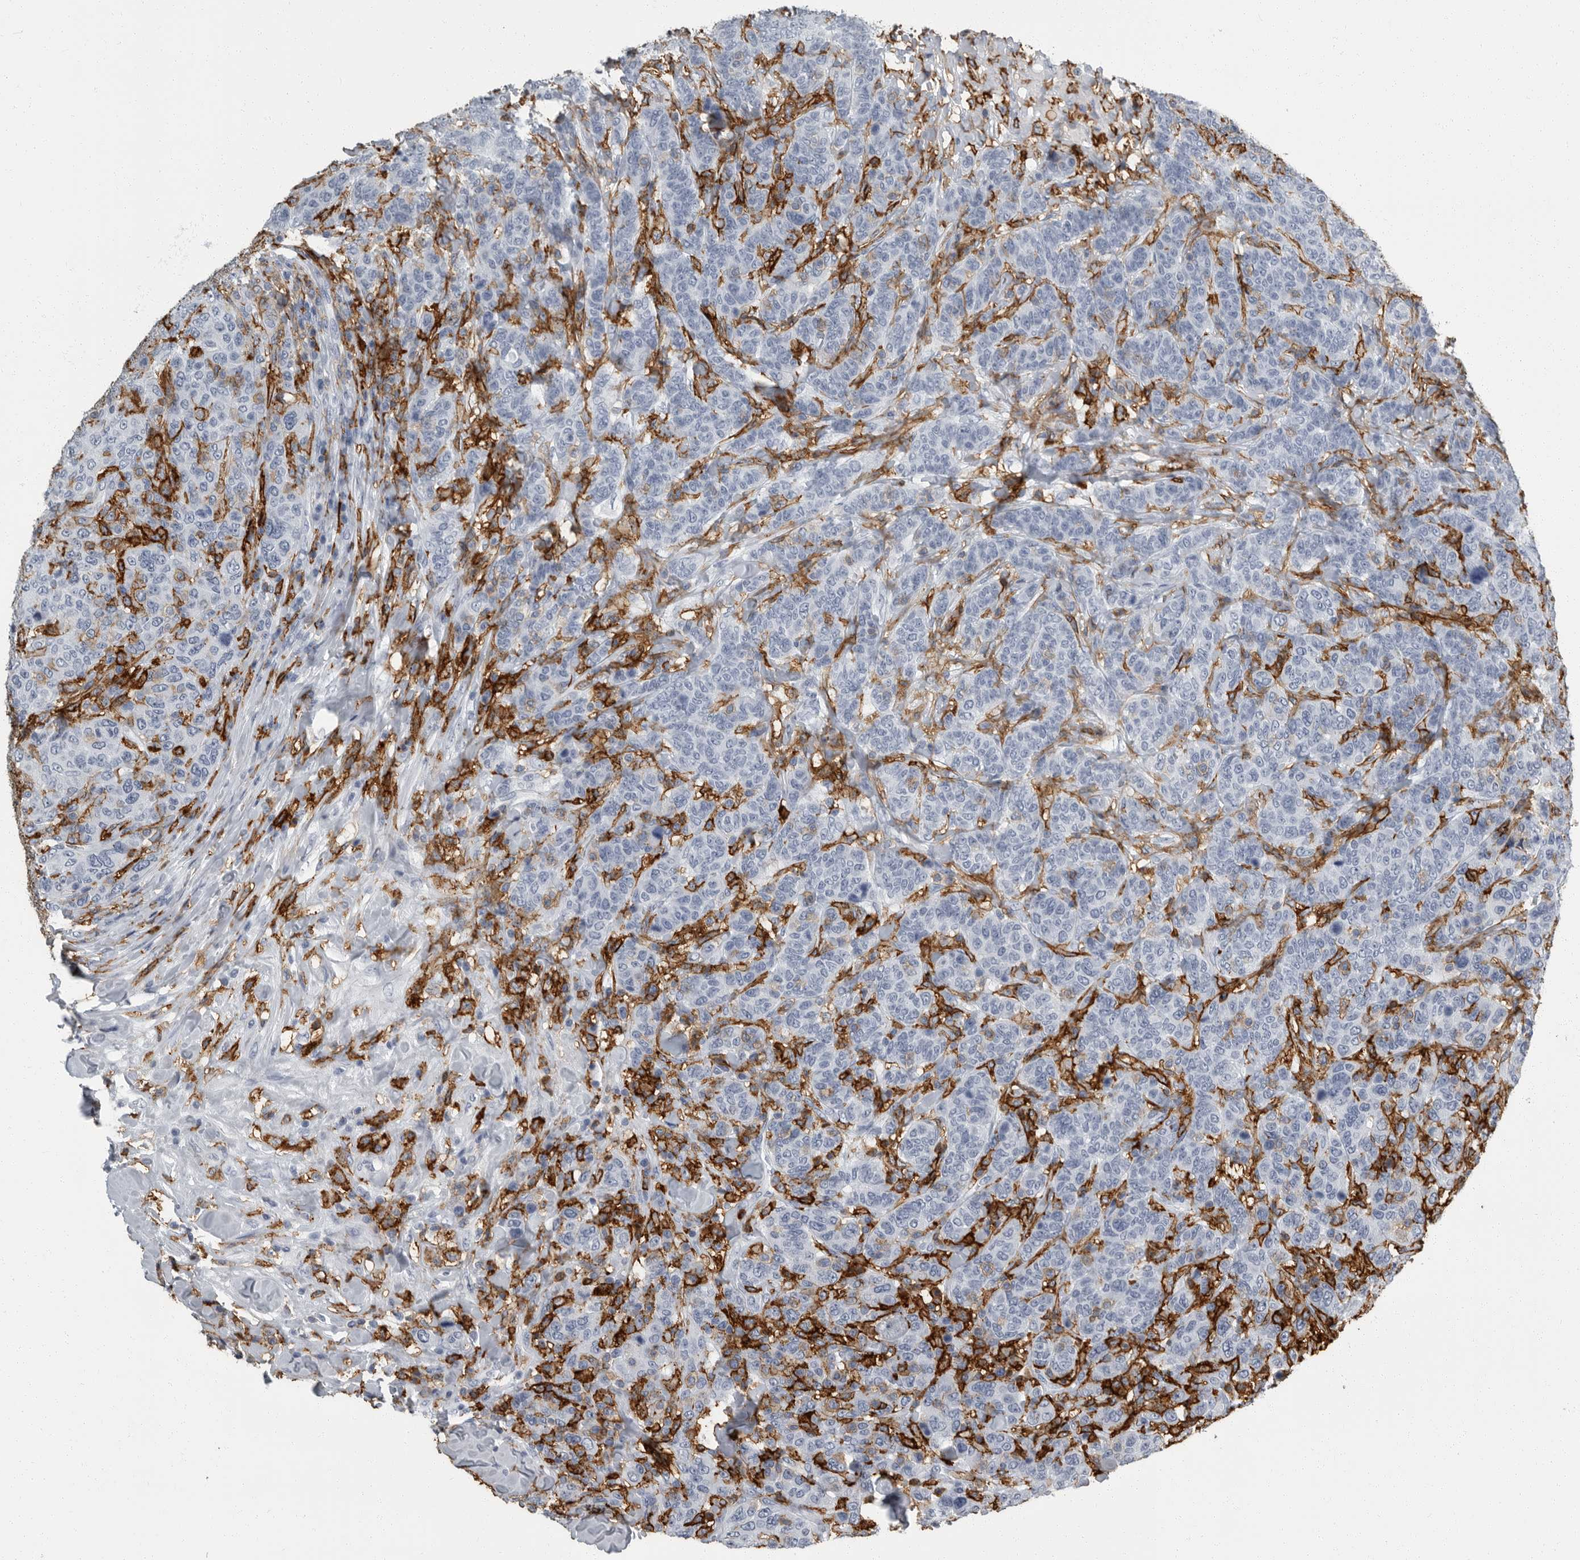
{"staining": {"intensity": "negative", "quantity": "none", "location": "none"}, "tissue": "breast cancer", "cell_type": "Tumor cells", "image_type": "cancer", "snomed": [{"axis": "morphology", "description": "Duct carcinoma"}, {"axis": "topography", "description": "Breast"}], "caption": "This photomicrograph is of breast invasive ductal carcinoma stained with IHC to label a protein in brown with the nuclei are counter-stained blue. There is no positivity in tumor cells.", "gene": "FCER1G", "patient": {"sex": "female", "age": 37}}